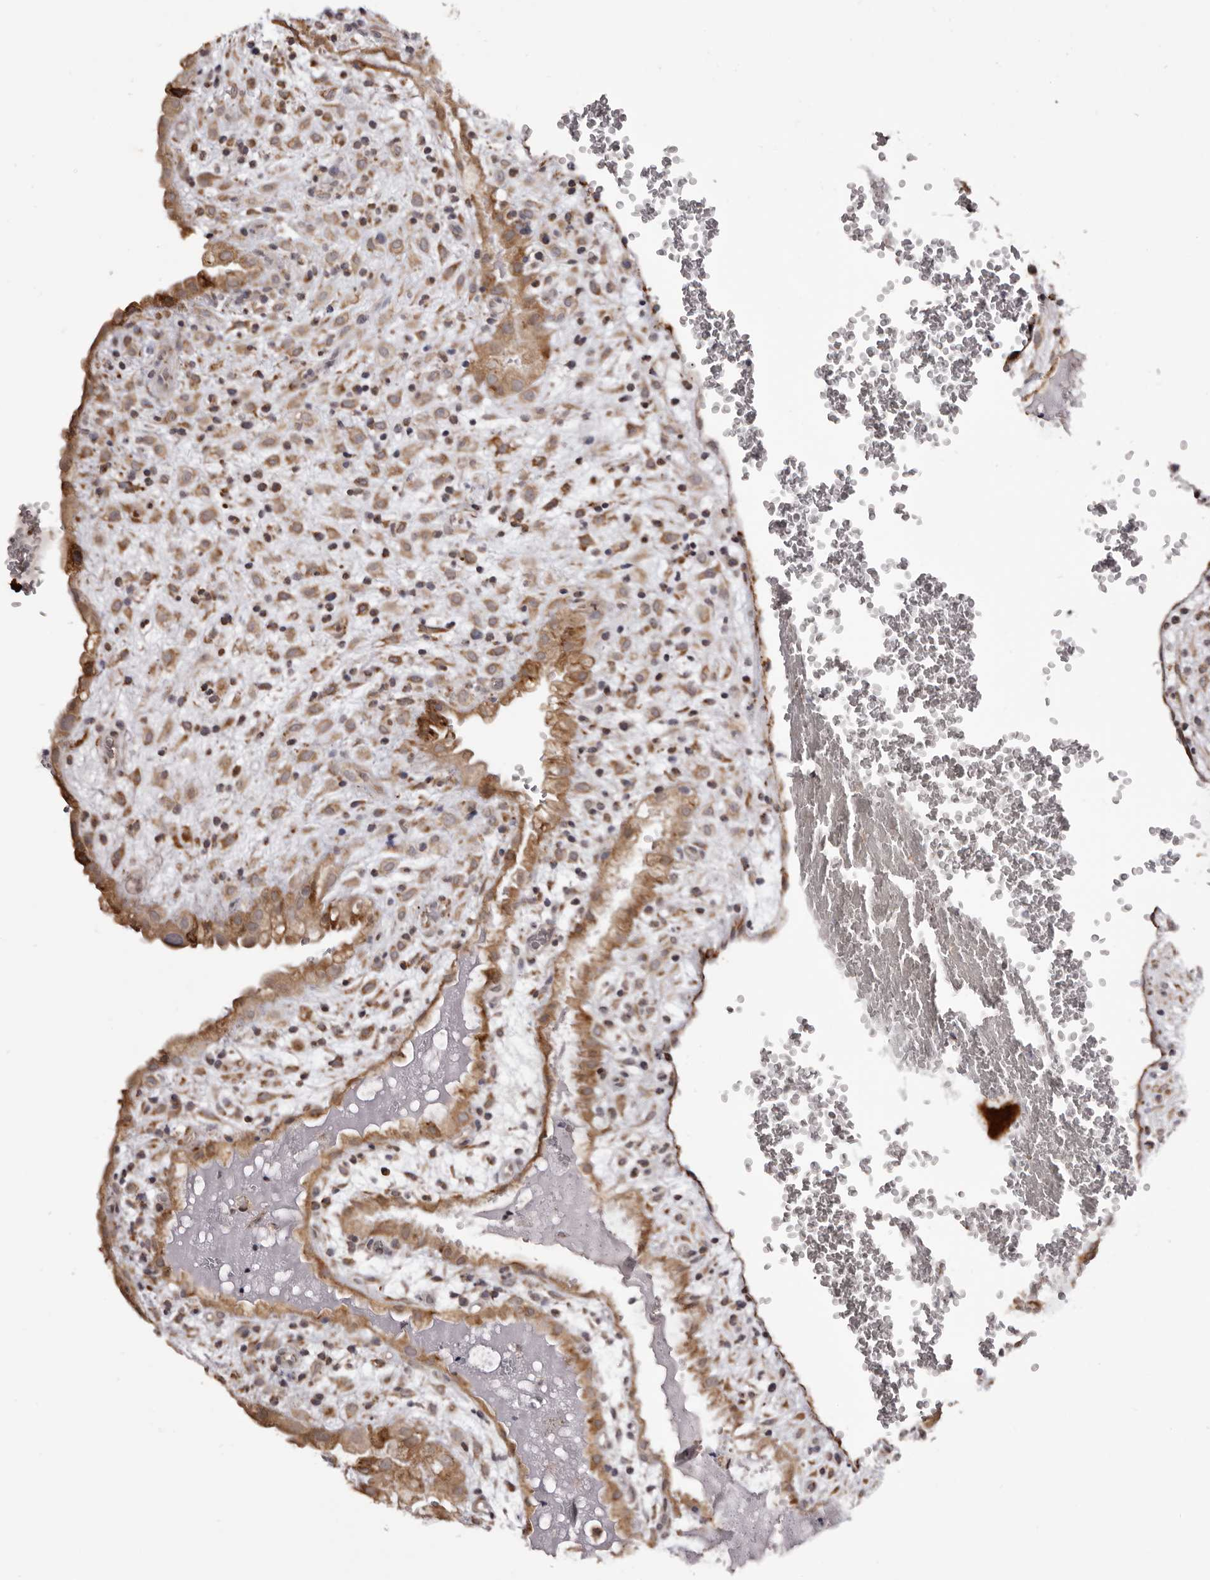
{"staining": {"intensity": "strong", "quantity": "<25%", "location": "cytoplasmic/membranous"}, "tissue": "placenta", "cell_type": "Decidual cells", "image_type": "normal", "snomed": [{"axis": "morphology", "description": "Normal tissue, NOS"}, {"axis": "topography", "description": "Placenta"}], "caption": "Immunohistochemistry of normal human placenta exhibits medium levels of strong cytoplasmic/membranous expression in approximately <25% of decidual cells. Immunohistochemistry stains the protein of interest in brown and the nuclei are stained blue.", "gene": "PIGX", "patient": {"sex": "female", "age": 35}}